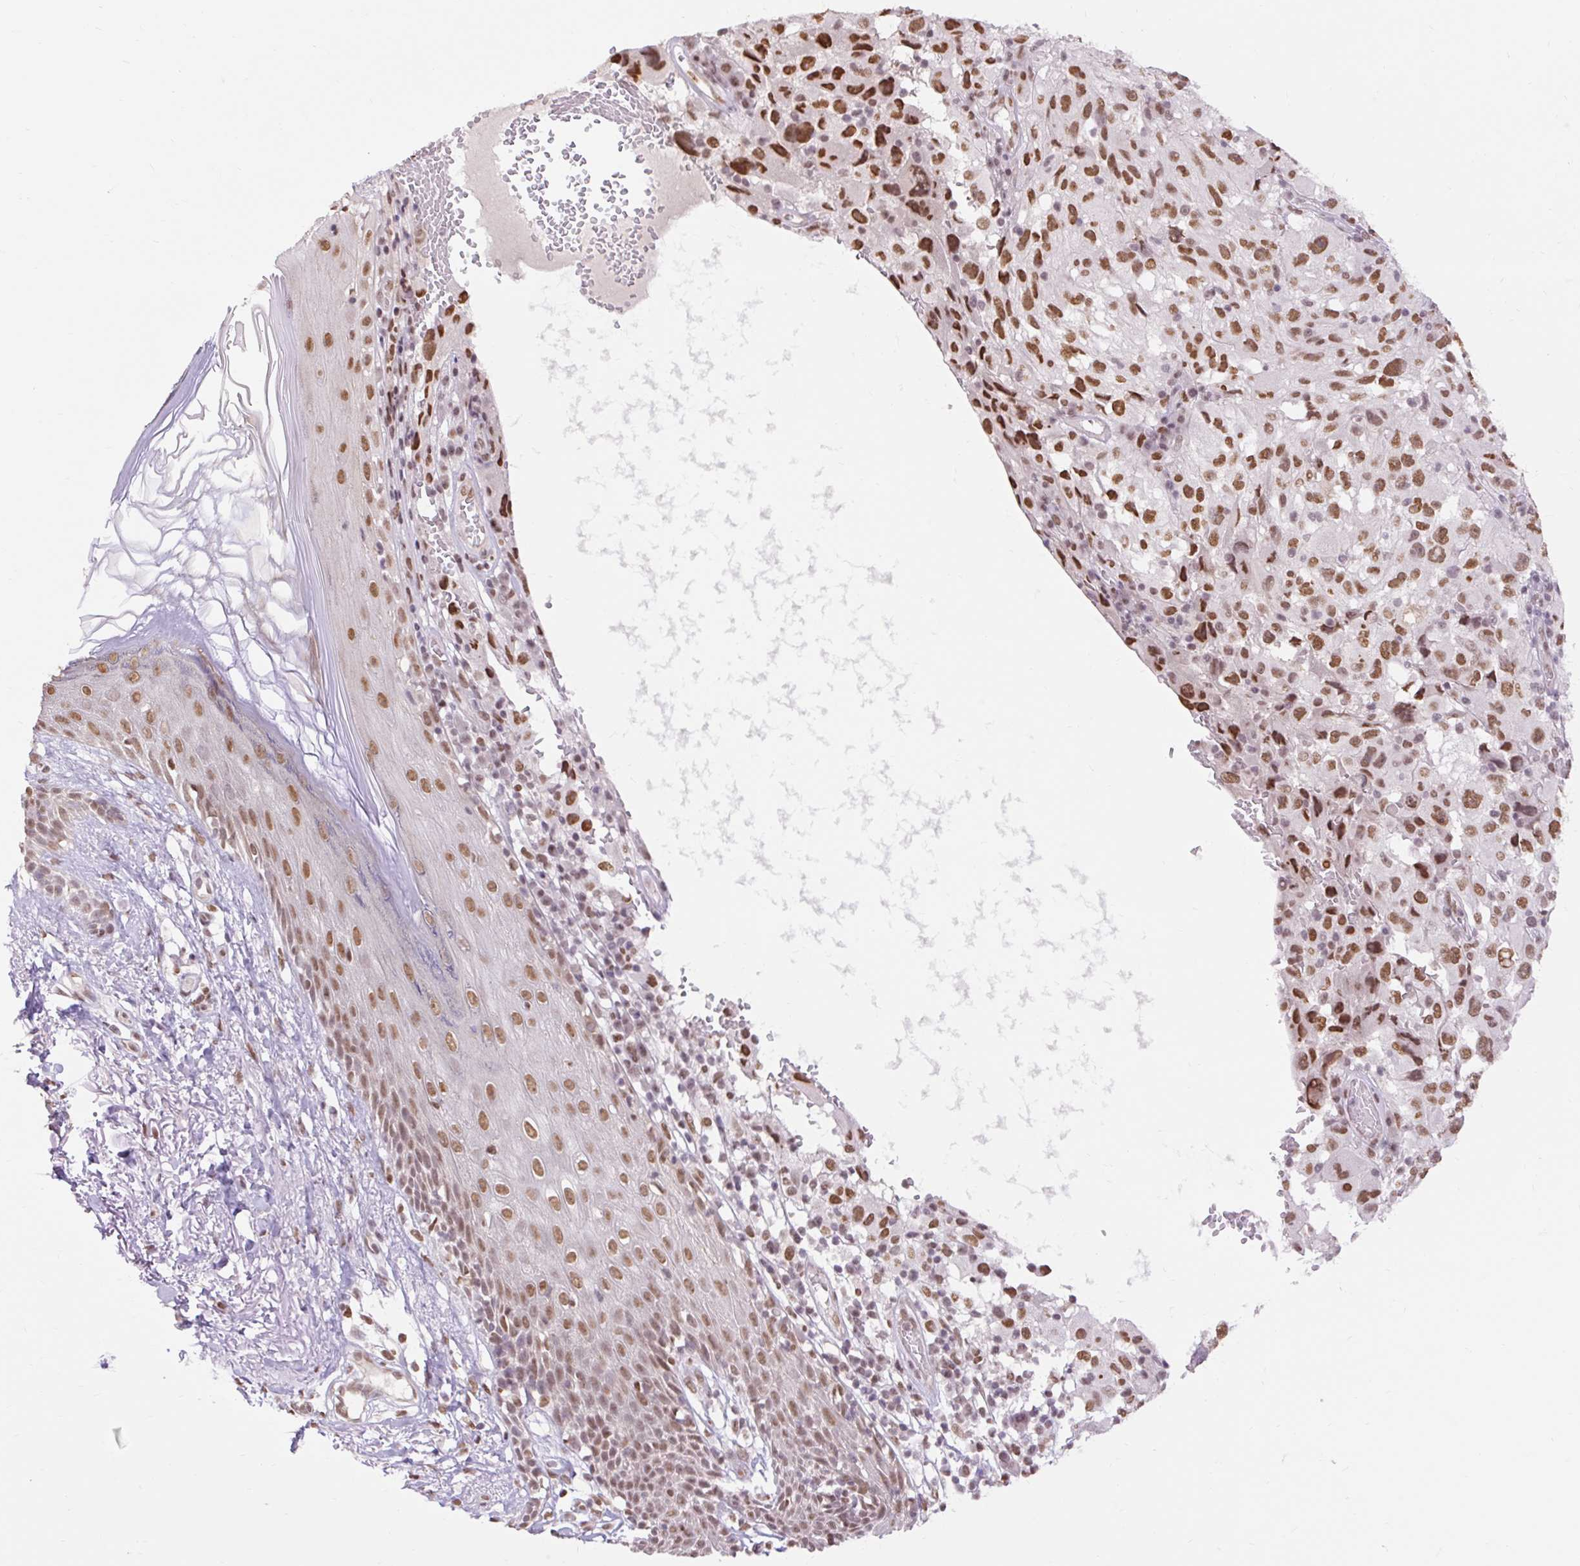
{"staining": {"intensity": "strong", "quantity": ">75%", "location": "nuclear"}, "tissue": "melanoma", "cell_type": "Tumor cells", "image_type": "cancer", "snomed": [{"axis": "morphology", "description": "Malignant melanoma, NOS"}, {"axis": "topography", "description": "Skin"}], "caption": "Protein expression analysis of melanoma displays strong nuclear positivity in approximately >75% of tumor cells.", "gene": "NPIPB12", "patient": {"sex": "female", "age": 71}}